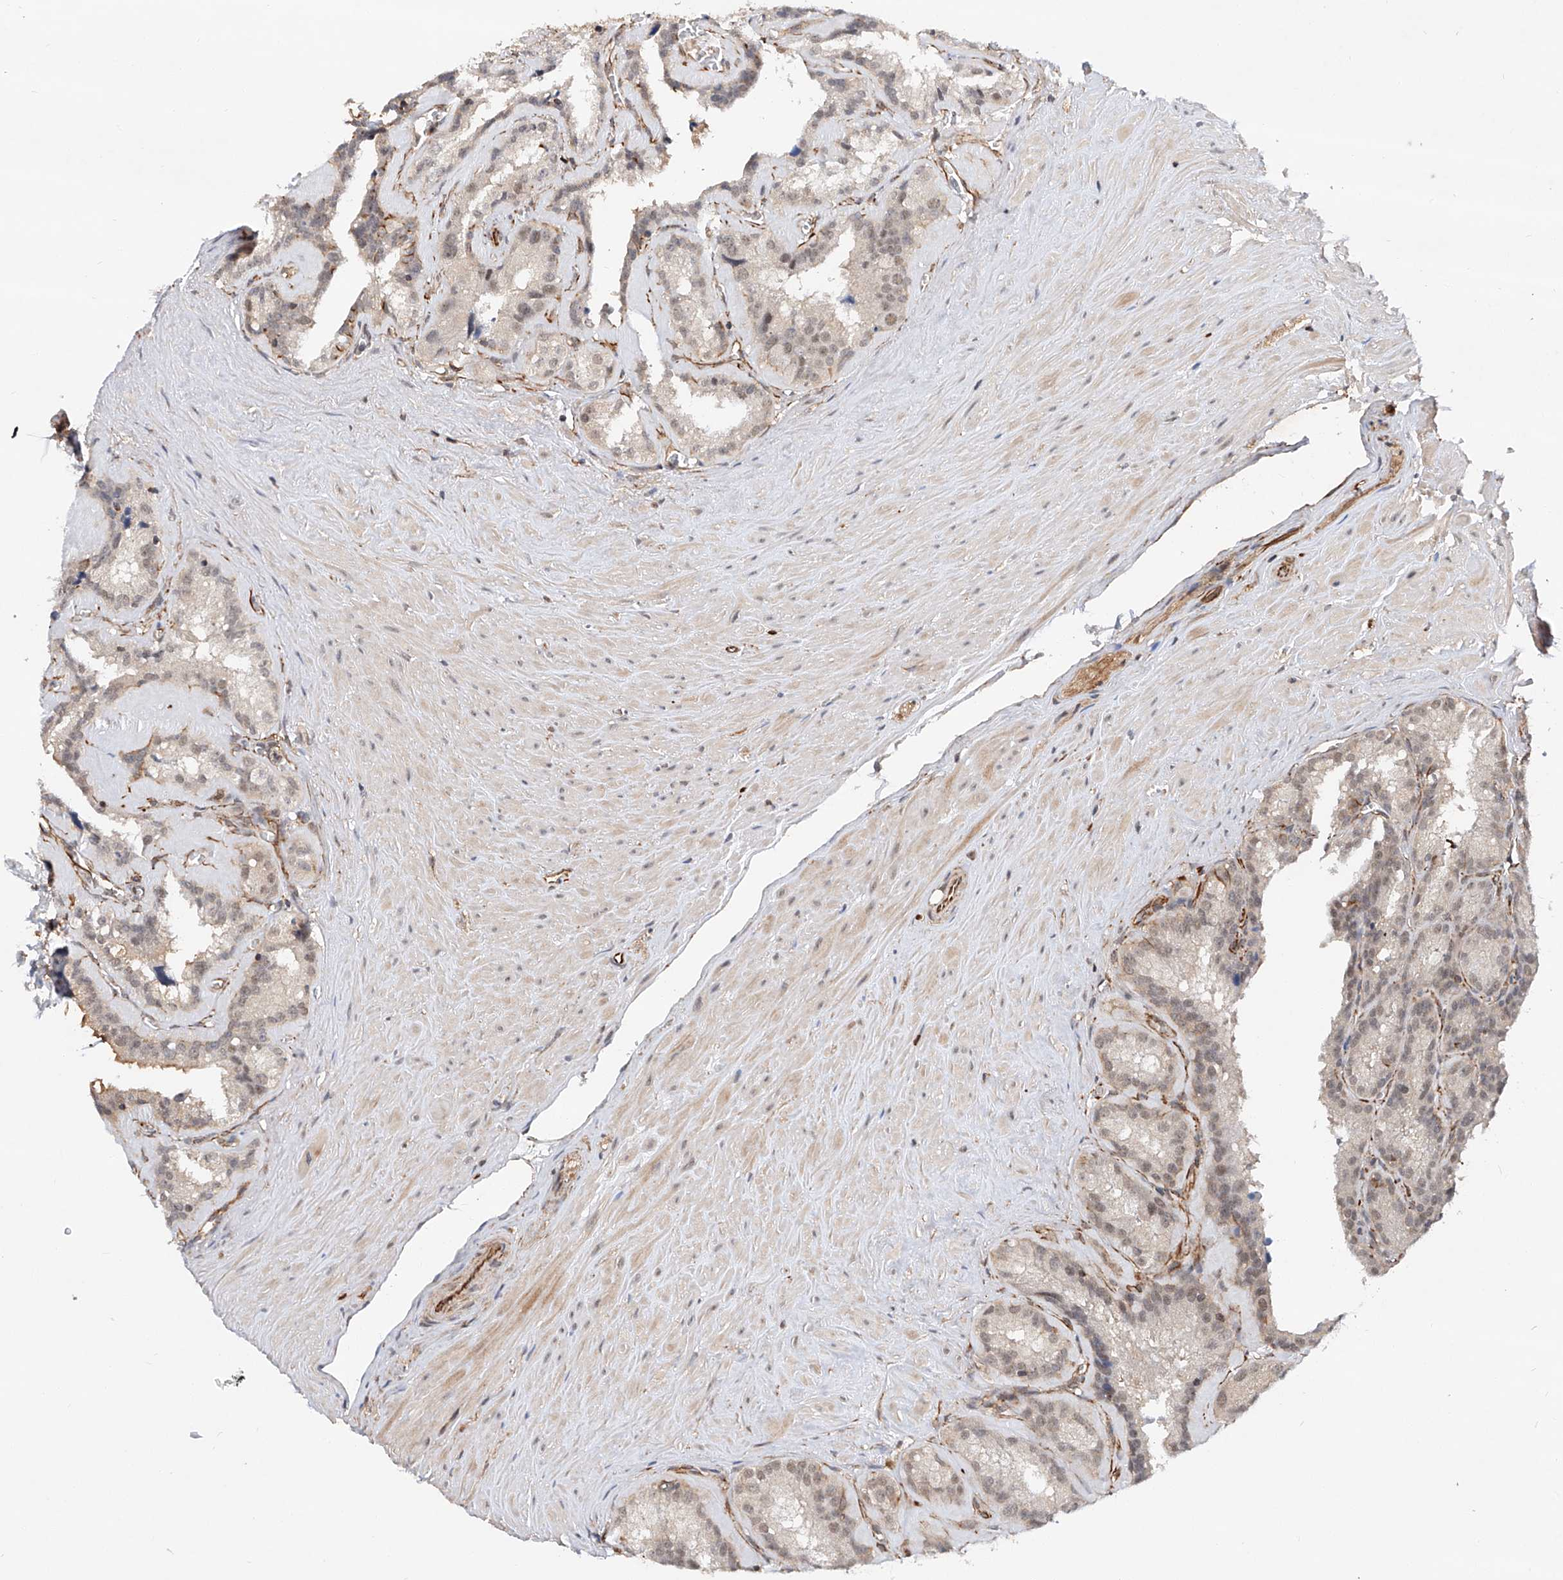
{"staining": {"intensity": "weak", "quantity": "<25%", "location": "nuclear"}, "tissue": "seminal vesicle", "cell_type": "Glandular cells", "image_type": "normal", "snomed": [{"axis": "morphology", "description": "Normal tissue, NOS"}, {"axis": "topography", "description": "Prostate"}, {"axis": "topography", "description": "Seminal veicle"}], "caption": "Micrograph shows no protein expression in glandular cells of normal seminal vesicle. The staining is performed using DAB (3,3'-diaminobenzidine) brown chromogen with nuclei counter-stained in using hematoxylin.", "gene": "AMD1", "patient": {"sex": "male", "age": 59}}